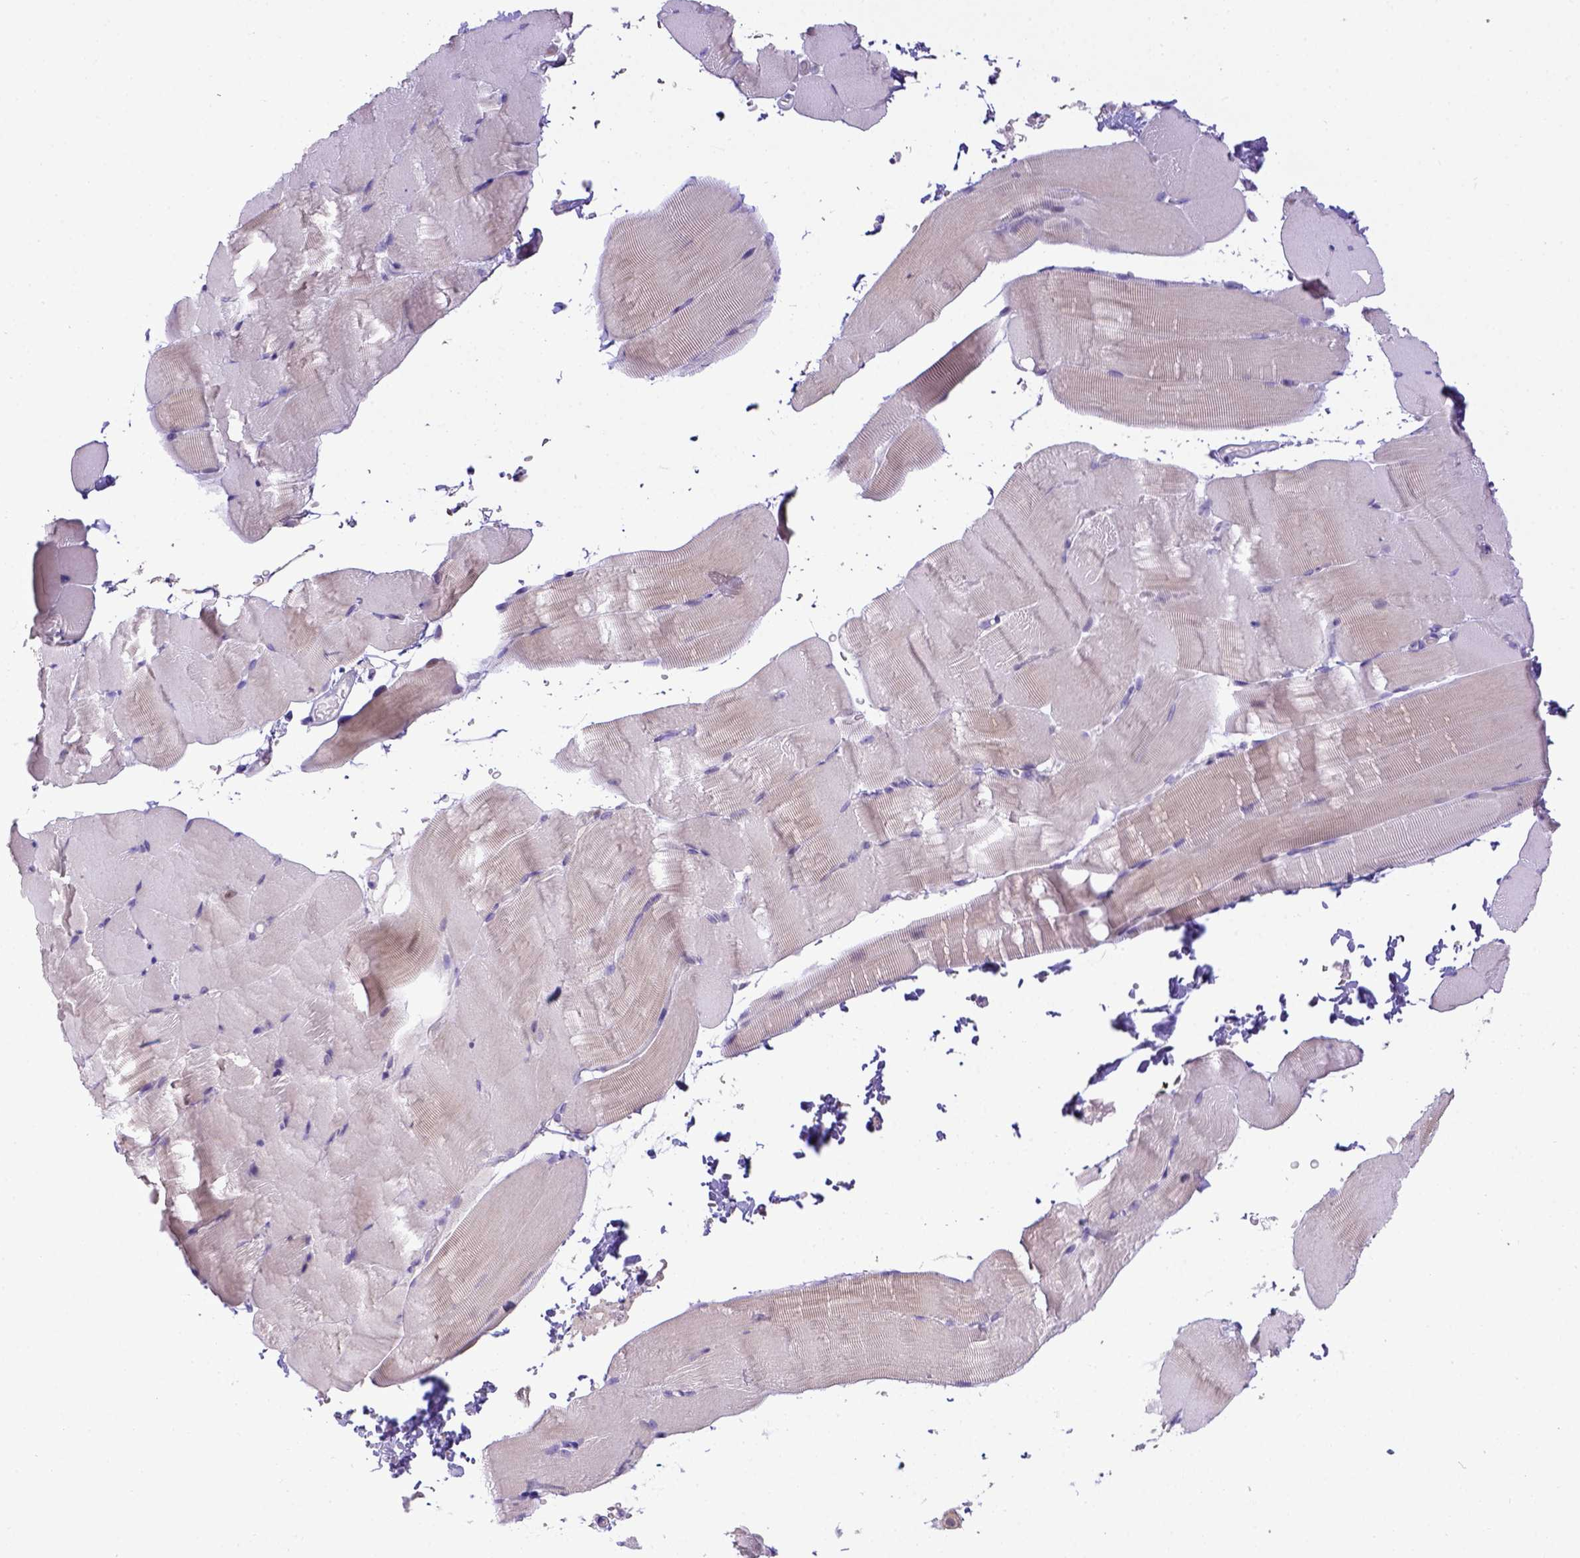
{"staining": {"intensity": "negative", "quantity": "none", "location": "none"}, "tissue": "skeletal muscle", "cell_type": "Myocytes", "image_type": "normal", "snomed": [{"axis": "morphology", "description": "Normal tissue, NOS"}, {"axis": "topography", "description": "Skeletal muscle"}], "caption": "IHC image of unremarkable human skeletal muscle stained for a protein (brown), which exhibits no expression in myocytes. (Brightfield microscopy of DAB (3,3'-diaminobenzidine) immunohistochemistry at high magnification).", "gene": "CD40", "patient": {"sex": "female", "age": 37}}